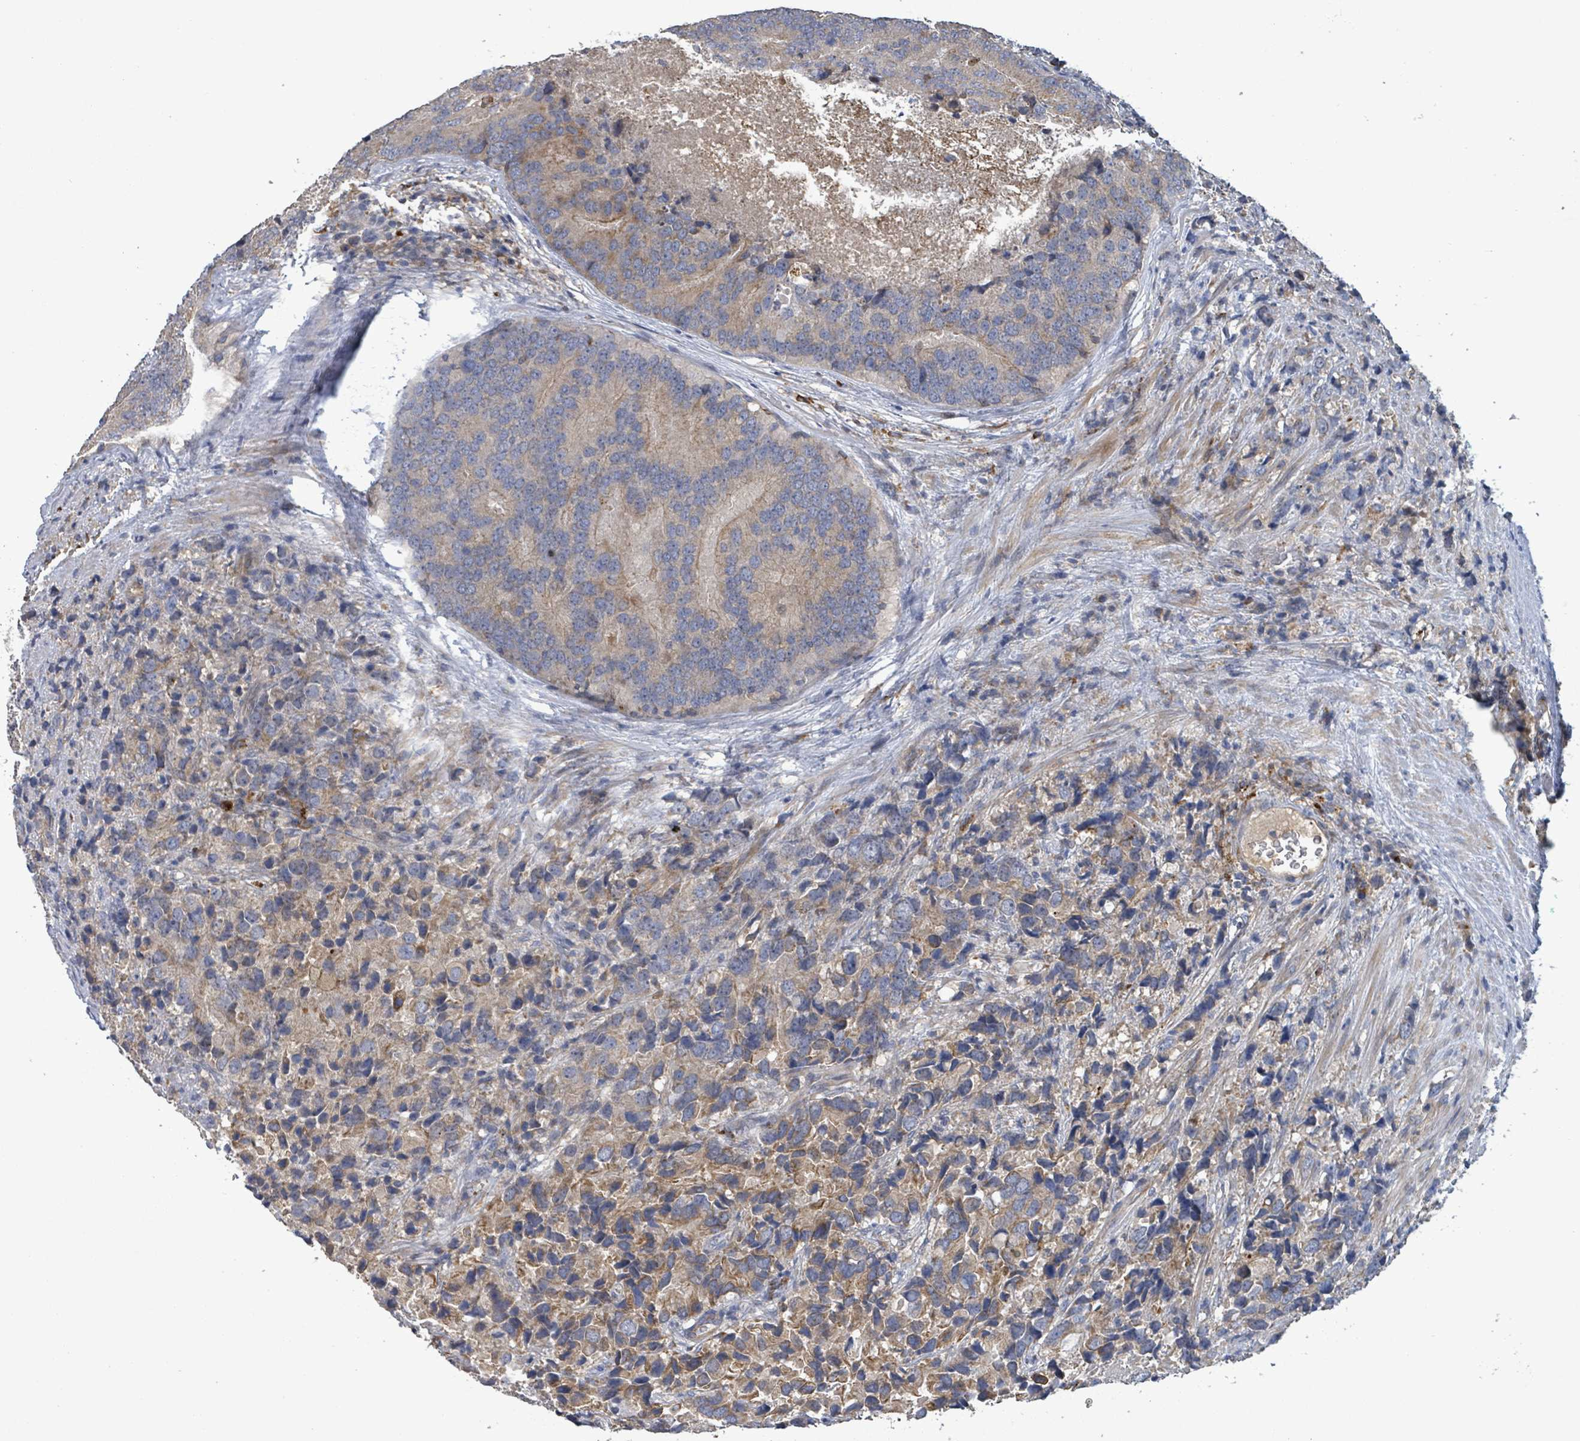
{"staining": {"intensity": "weak", "quantity": "25%-75%", "location": "cytoplasmic/membranous"}, "tissue": "prostate cancer", "cell_type": "Tumor cells", "image_type": "cancer", "snomed": [{"axis": "morphology", "description": "Adenocarcinoma, High grade"}, {"axis": "topography", "description": "Prostate"}], "caption": "Human prostate cancer (high-grade adenocarcinoma) stained for a protein (brown) reveals weak cytoplasmic/membranous positive staining in approximately 25%-75% of tumor cells.", "gene": "PLAAT1", "patient": {"sex": "male", "age": 62}}